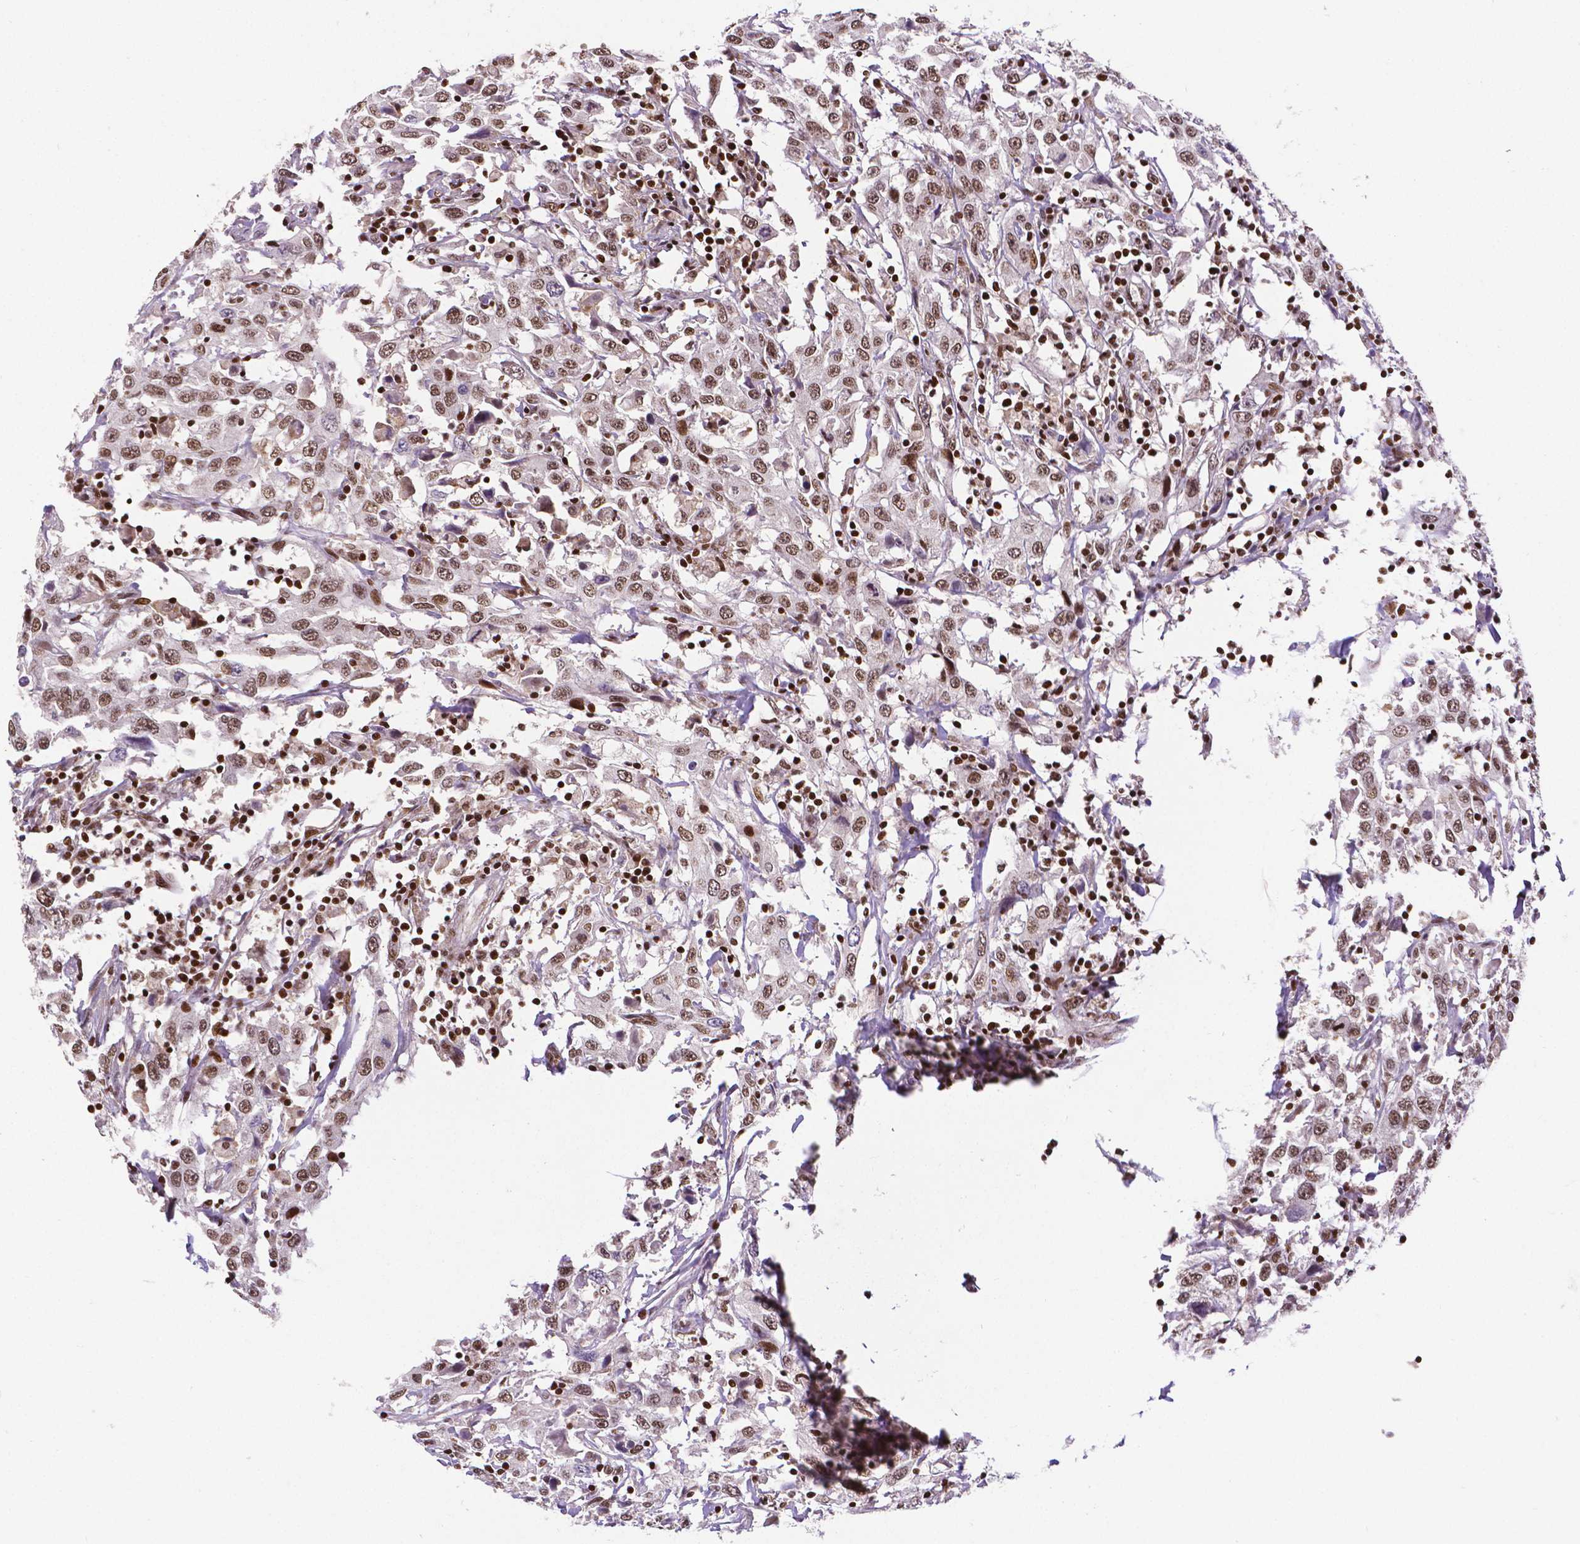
{"staining": {"intensity": "moderate", "quantity": ">75%", "location": "nuclear"}, "tissue": "urothelial cancer", "cell_type": "Tumor cells", "image_type": "cancer", "snomed": [{"axis": "morphology", "description": "Urothelial carcinoma, High grade"}, {"axis": "topography", "description": "Urinary bladder"}], "caption": "IHC staining of urothelial cancer, which shows medium levels of moderate nuclear staining in about >75% of tumor cells indicating moderate nuclear protein expression. The staining was performed using DAB (brown) for protein detection and nuclei were counterstained in hematoxylin (blue).", "gene": "CTCF", "patient": {"sex": "male", "age": 61}}